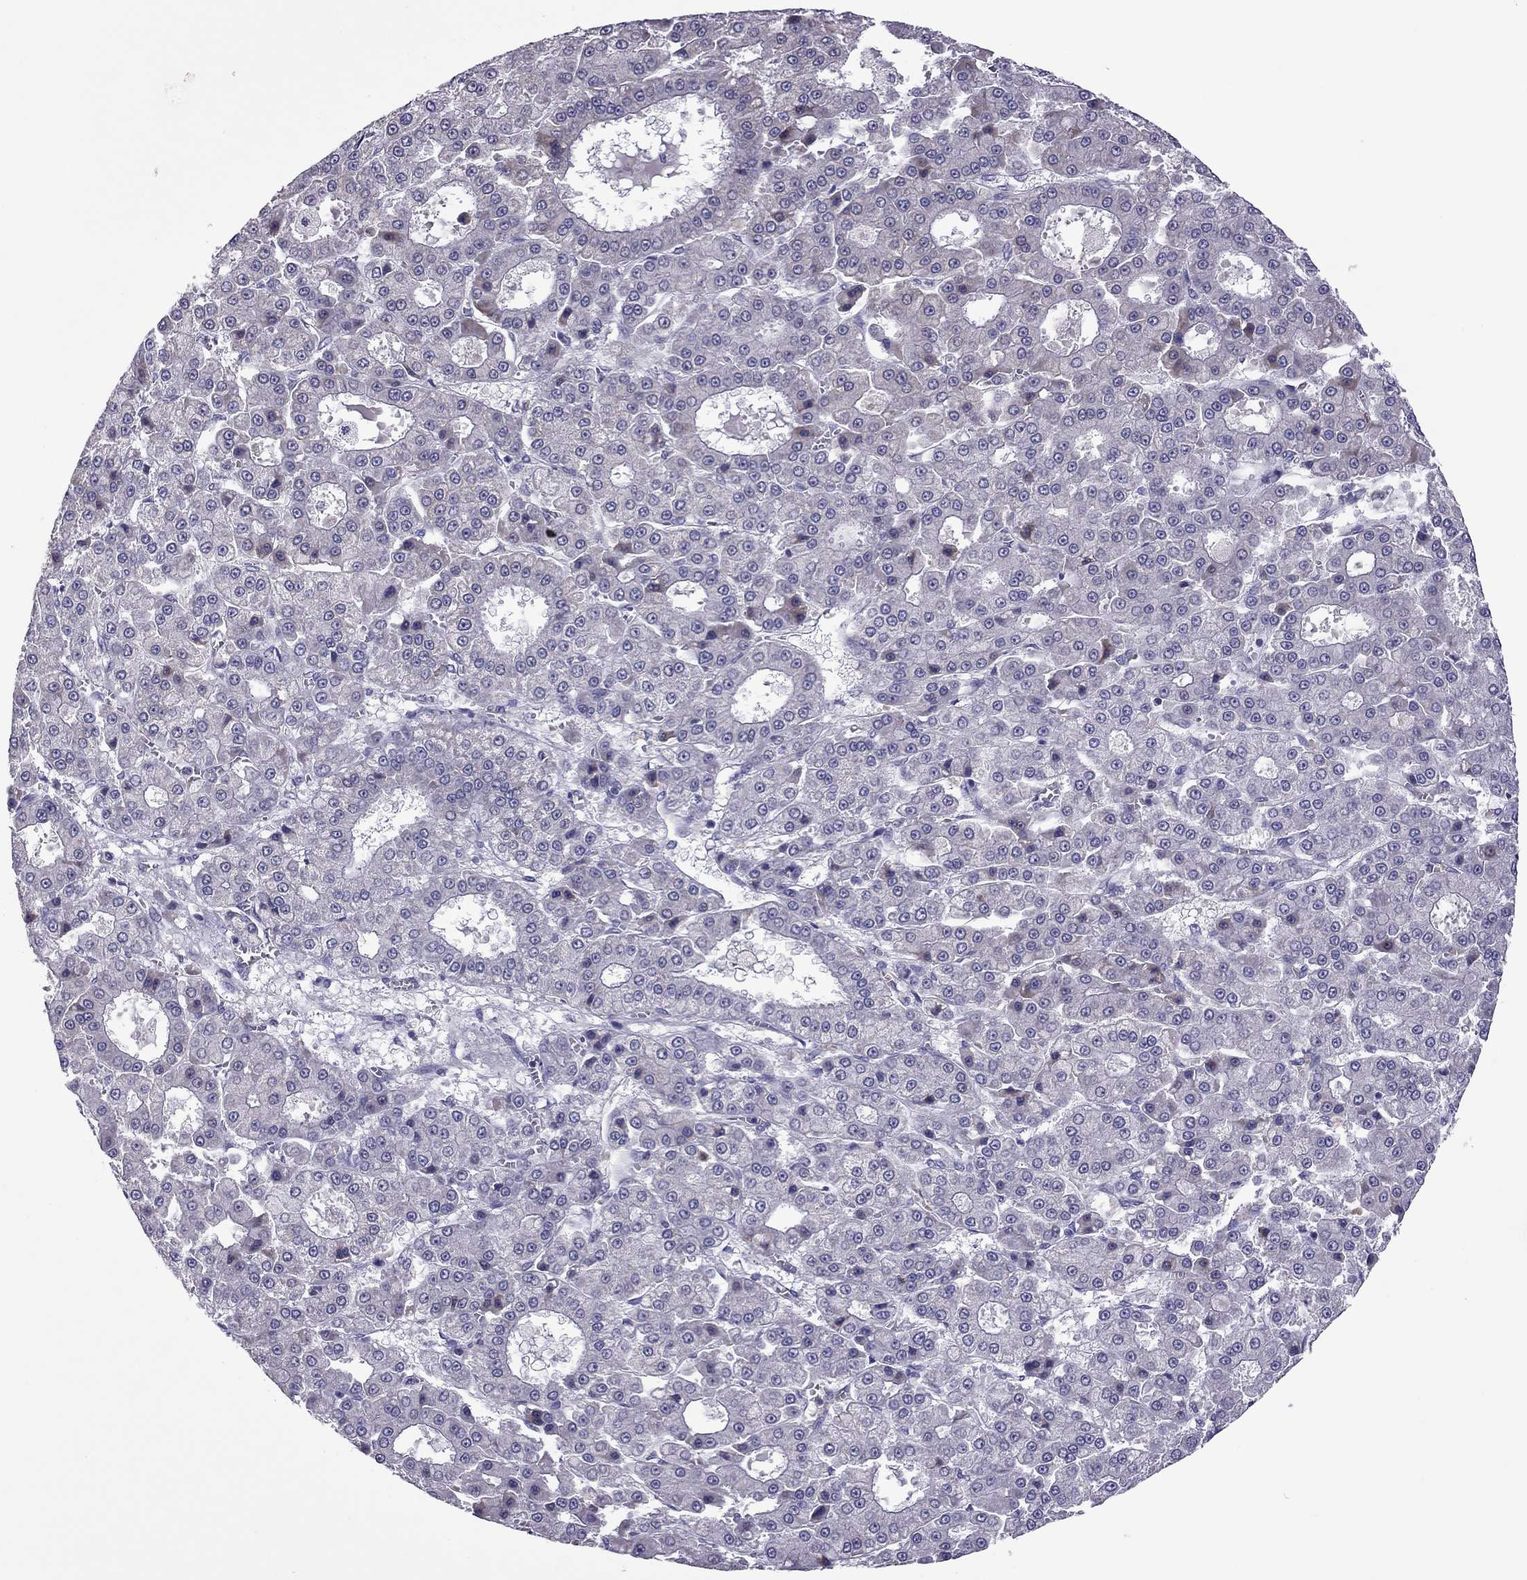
{"staining": {"intensity": "negative", "quantity": "none", "location": "none"}, "tissue": "liver cancer", "cell_type": "Tumor cells", "image_type": "cancer", "snomed": [{"axis": "morphology", "description": "Carcinoma, Hepatocellular, NOS"}, {"axis": "topography", "description": "Liver"}], "caption": "The micrograph exhibits no significant staining in tumor cells of hepatocellular carcinoma (liver).", "gene": "SLC16A8", "patient": {"sex": "male", "age": 70}}